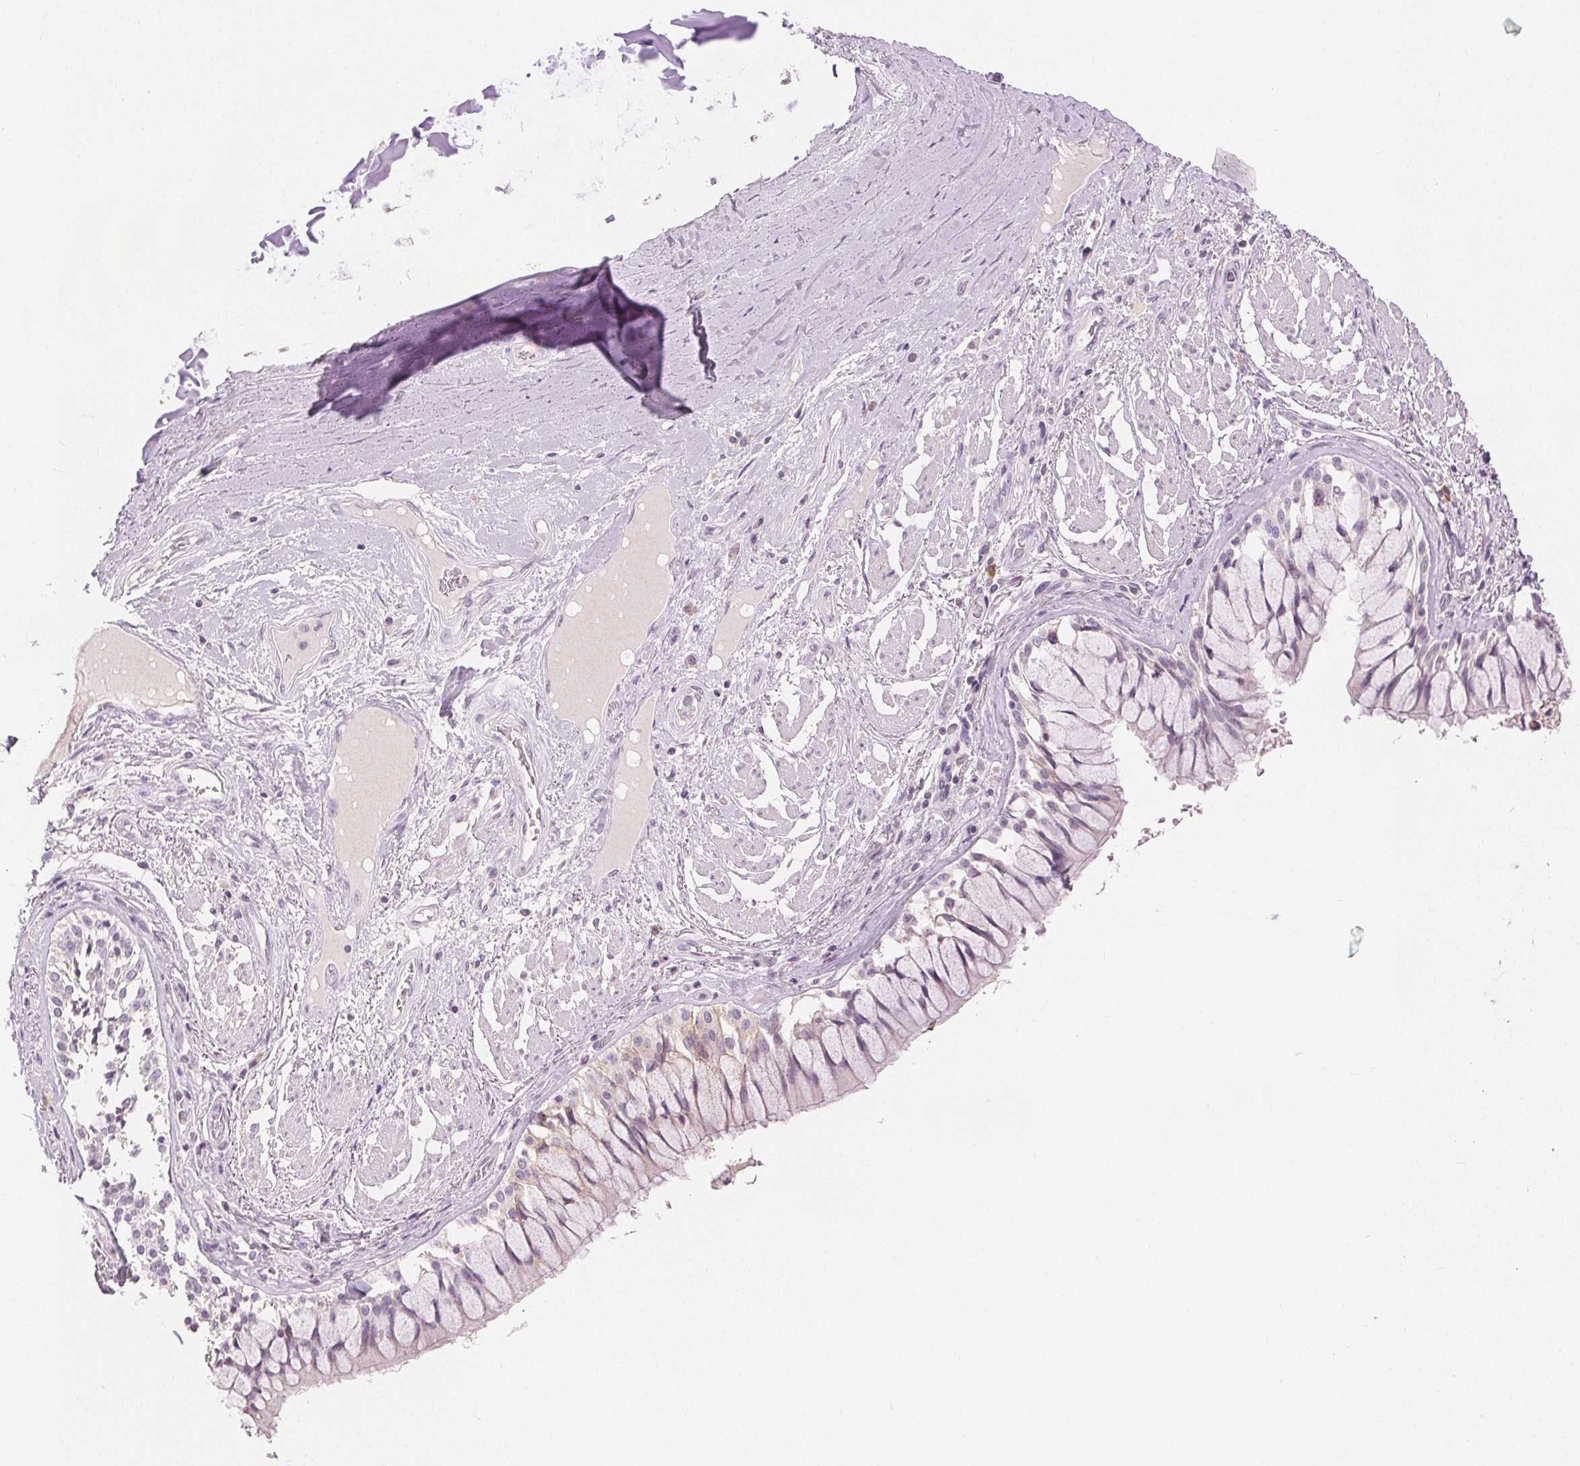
{"staining": {"intensity": "negative", "quantity": "none", "location": "none"}, "tissue": "adipose tissue", "cell_type": "Adipocytes", "image_type": "normal", "snomed": [{"axis": "morphology", "description": "Normal tissue, NOS"}, {"axis": "topography", "description": "Cartilage tissue"}, {"axis": "topography", "description": "Bronchus"}], "caption": "A micrograph of adipose tissue stained for a protein shows no brown staining in adipocytes. (Immunohistochemistry, brightfield microscopy, high magnification).", "gene": "CA12", "patient": {"sex": "male", "age": 64}}